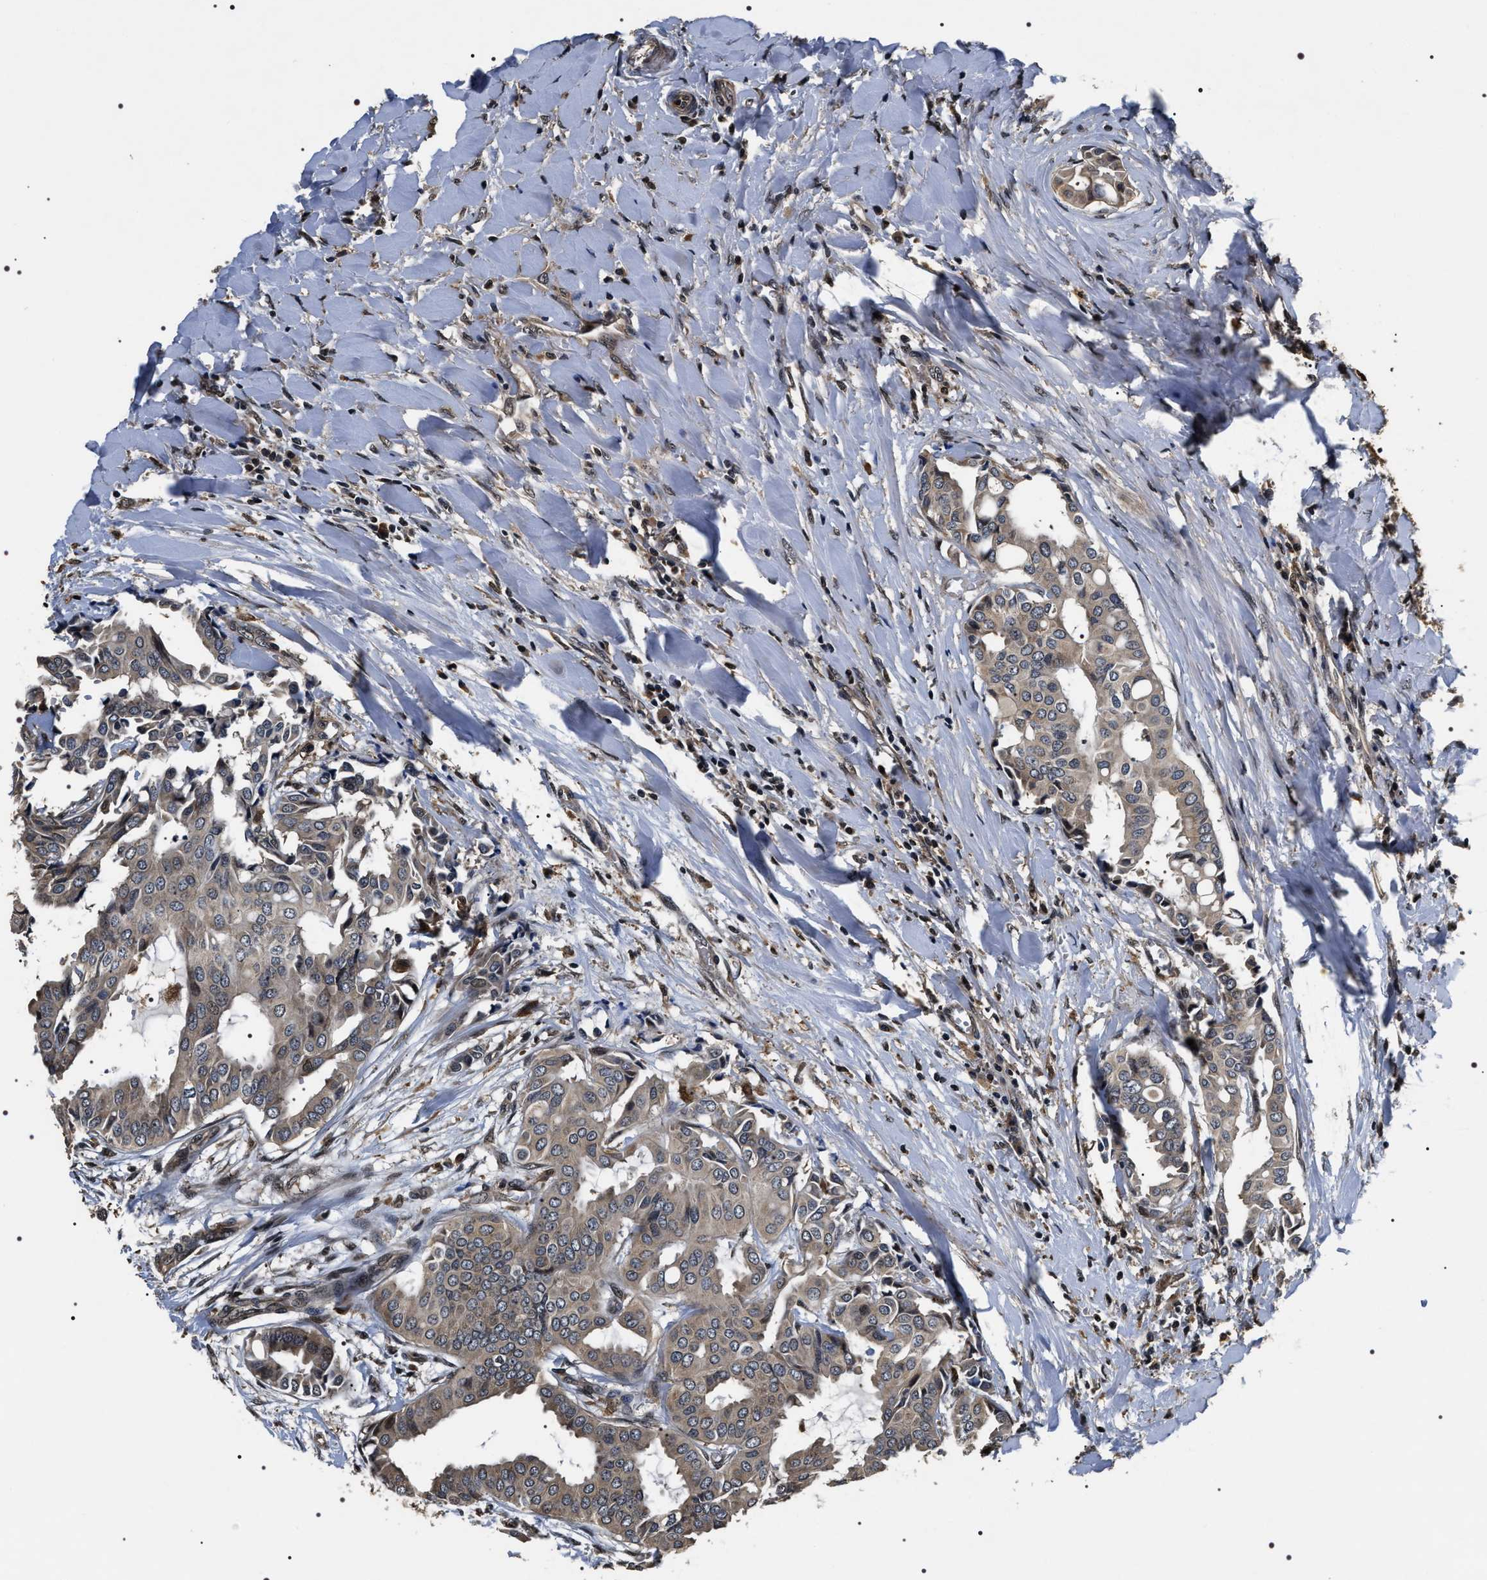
{"staining": {"intensity": "weak", "quantity": ">75%", "location": "cytoplasmic/membranous"}, "tissue": "head and neck cancer", "cell_type": "Tumor cells", "image_type": "cancer", "snomed": [{"axis": "morphology", "description": "Adenocarcinoma, NOS"}, {"axis": "topography", "description": "Salivary gland"}, {"axis": "topography", "description": "Head-Neck"}], "caption": "The photomicrograph shows staining of head and neck cancer (adenocarcinoma), revealing weak cytoplasmic/membranous protein expression (brown color) within tumor cells.", "gene": "ARHGAP22", "patient": {"sex": "female", "age": 59}}